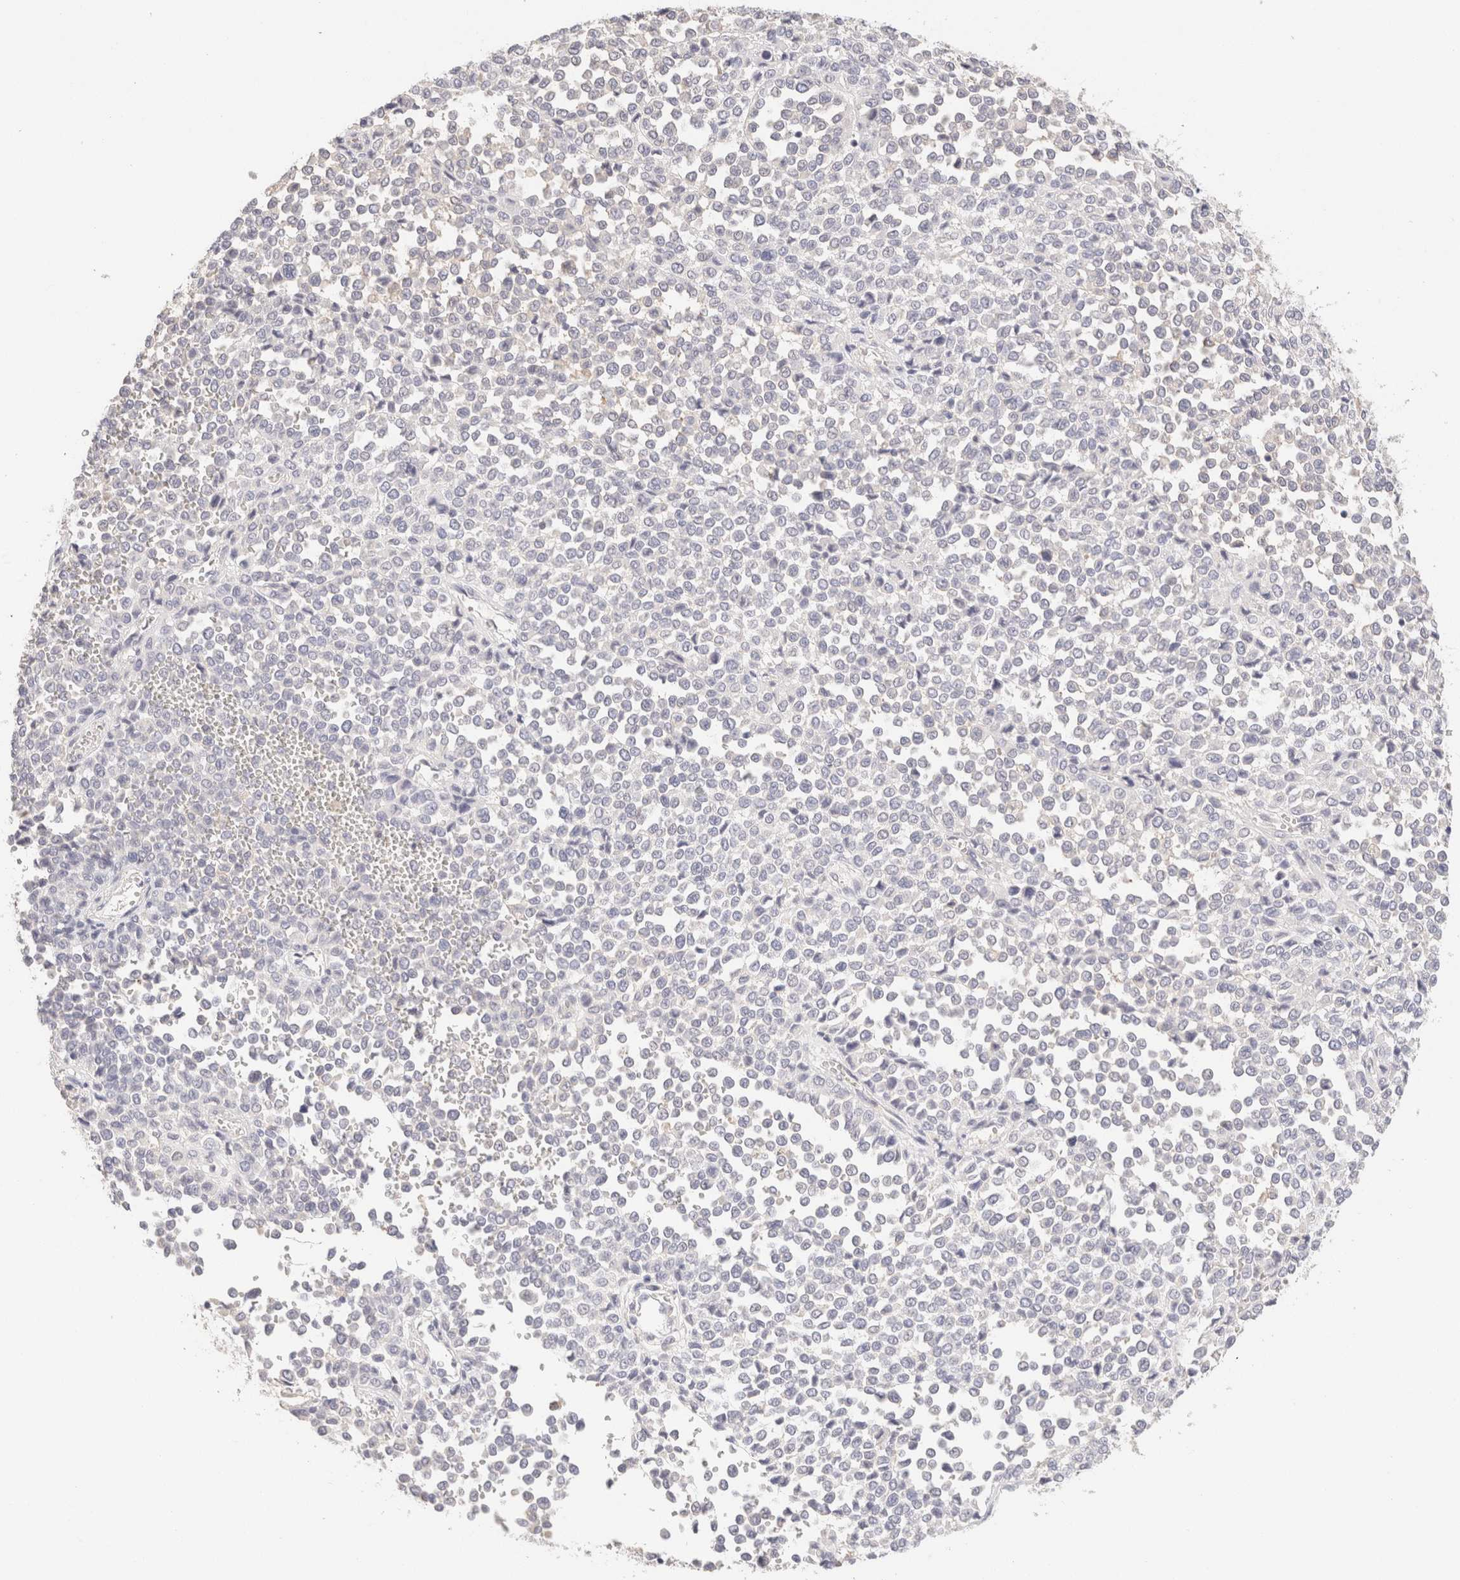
{"staining": {"intensity": "negative", "quantity": "none", "location": "none"}, "tissue": "melanoma", "cell_type": "Tumor cells", "image_type": "cancer", "snomed": [{"axis": "morphology", "description": "Malignant melanoma, Metastatic site"}, {"axis": "topography", "description": "Pancreas"}], "caption": "High power microscopy micrograph of an IHC histopathology image of malignant melanoma (metastatic site), revealing no significant expression in tumor cells.", "gene": "SCGB2A2", "patient": {"sex": "female", "age": 30}}